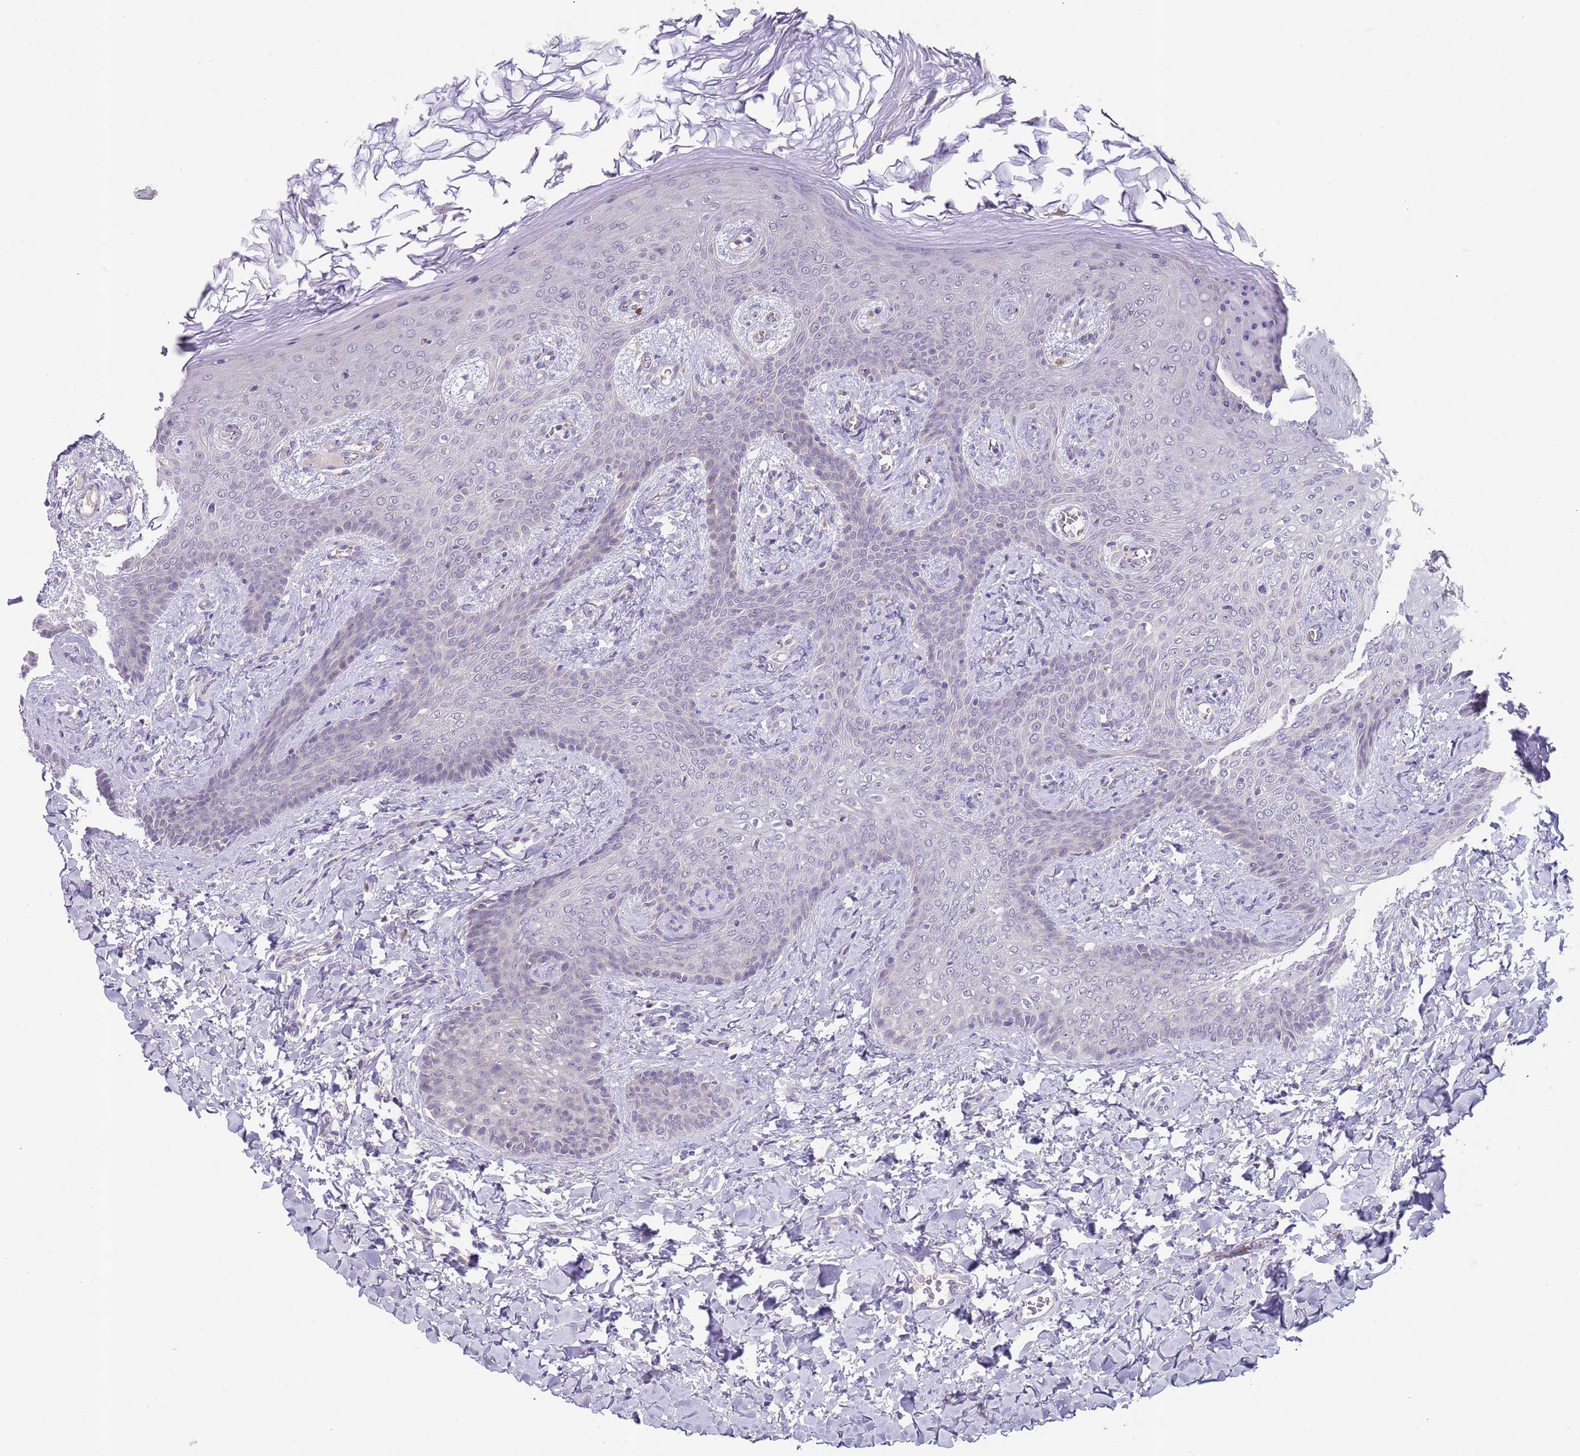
{"staining": {"intensity": "negative", "quantity": "none", "location": "none"}, "tissue": "breast cancer", "cell_type": "Tumor cells", "image_type": "cancer", "snomed": [{"axis": "morphology", "description": "Duct carcinoma"}, {"axis": "topography", "description": "Breast"}], "caption": "Human breast cancer stained for a protein using IHC exhibits no staining in tumor cells.", "gene": "PRAC1", "patient": {"sex": "female", "age": 40}}